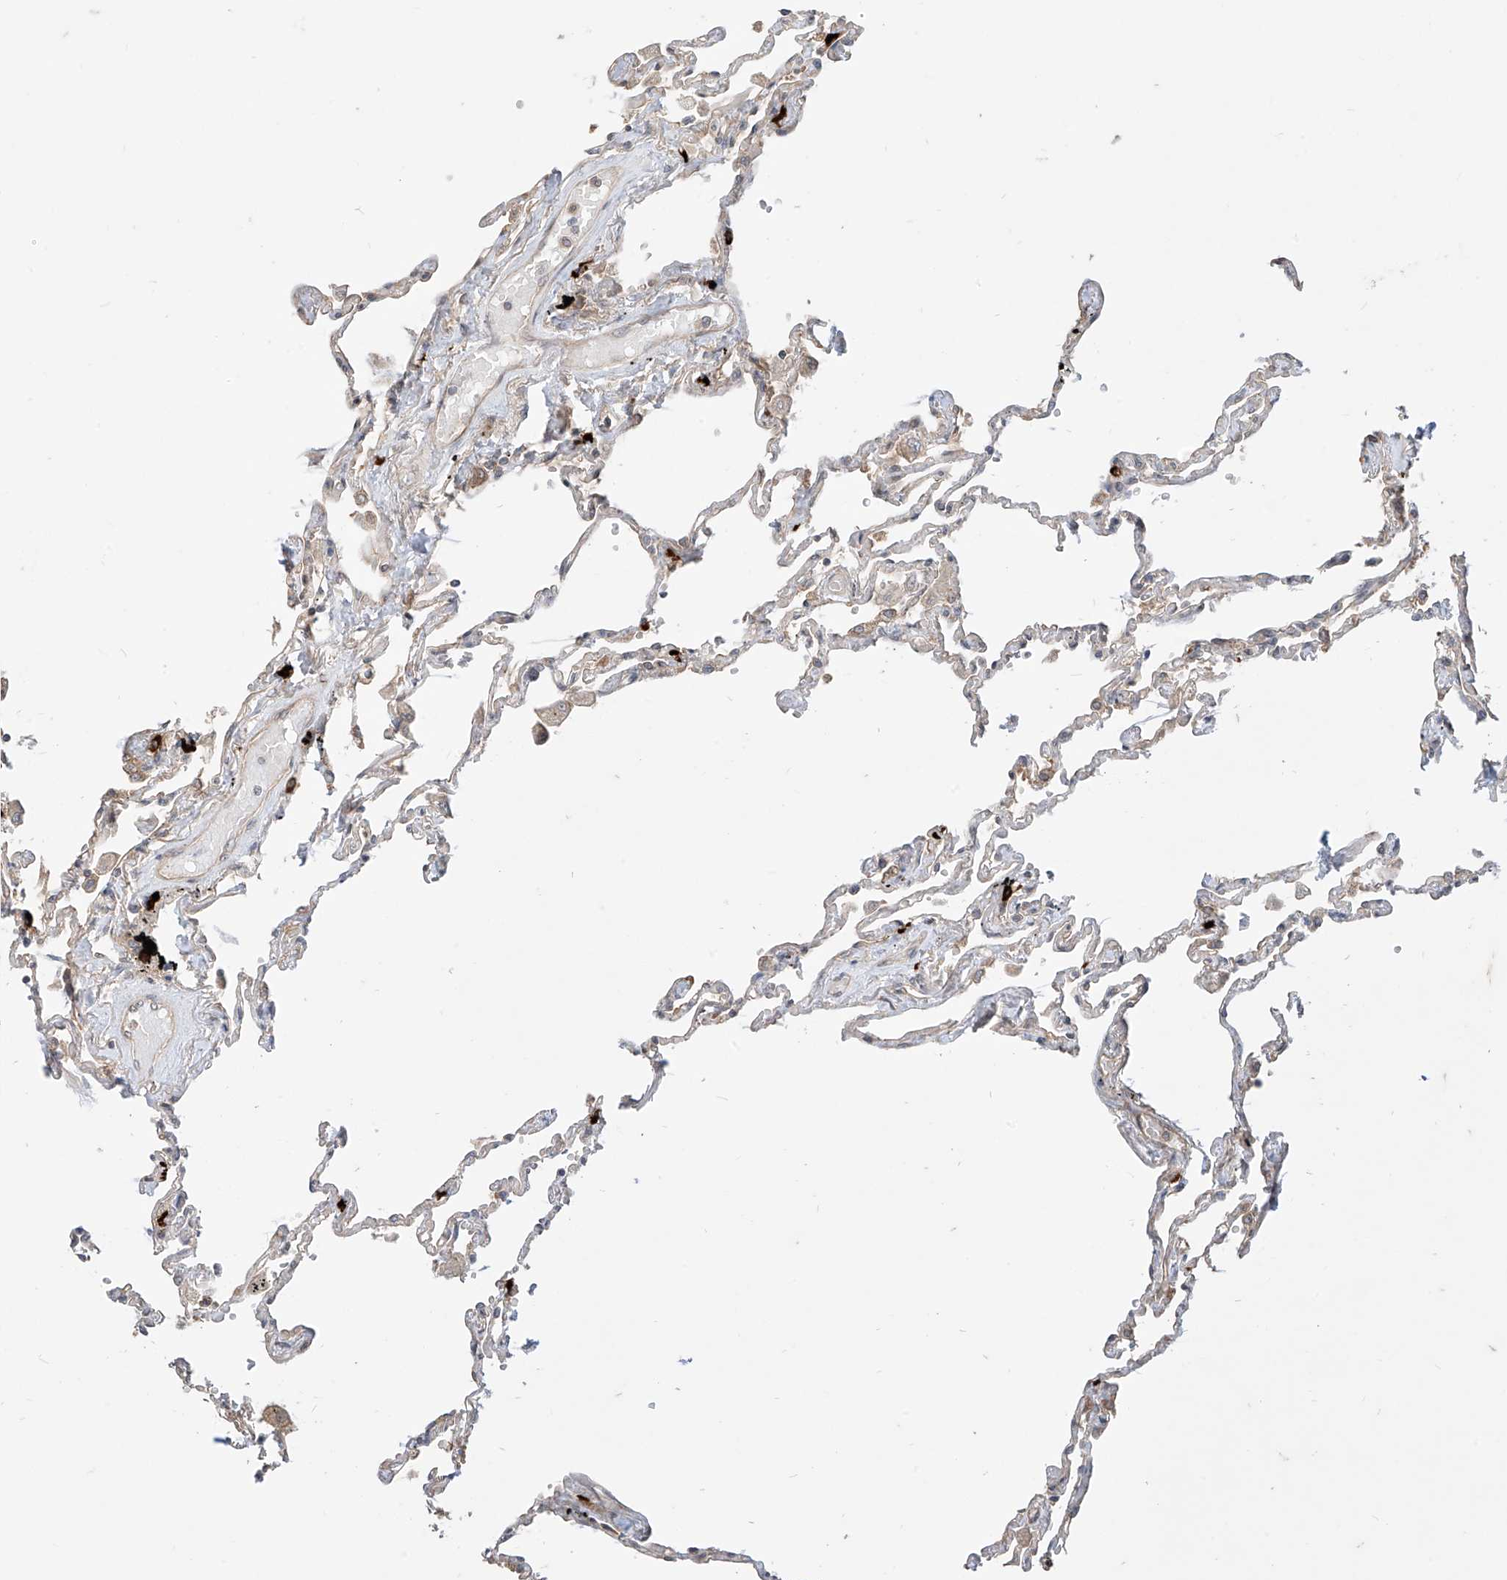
{"staining": {"intensity": "moderate", "quantity": "25%-75%", "location": "cytoplasmic/membranous"}, "tissue": "lung", "cell_type": "Alveolar cells", "image_type": "normal", "snomed": [{"axis": "morphology", "description": "Normal tissue, NOS"}, {"axis": "topography", "description": "Lung"}], "caption": "Human lung stained with a brown dye exhibits moderate cytoplasmic/membranous positive staining in about 25%-75% of alveolar cells.", "gene": "MTUS2", "patient": {"sex": "female", "age": 67}}